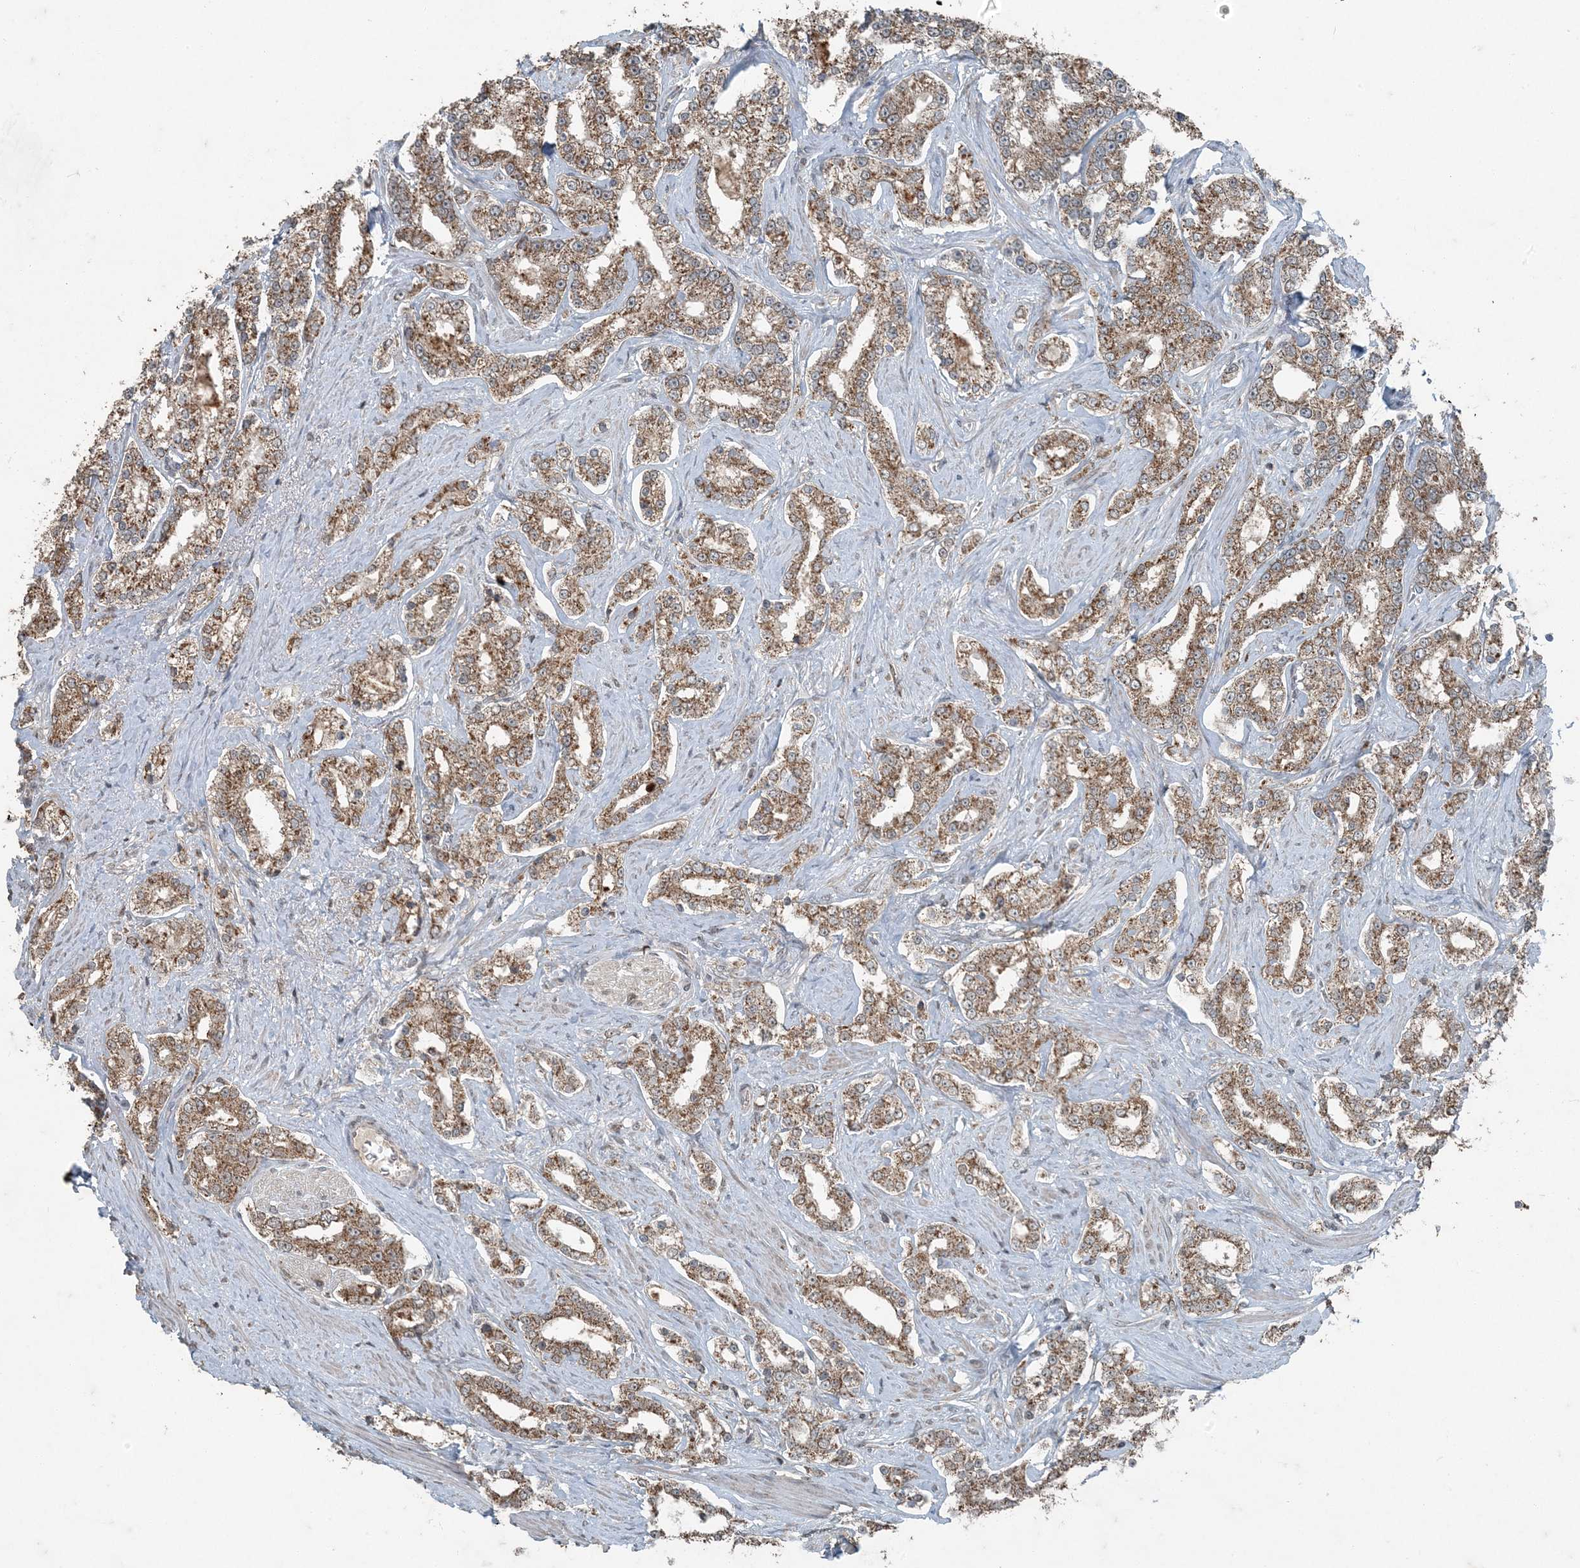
{"staining": {"intensity": "moderate", "quantity": ">75%", "location": "cytoplasmic/membranous"}, "tissue": "prostate cancer", "cell_type": "Tumor cells", "image_type": "cancer", "snomed": [{"axis": "morphology", "description": "Normal tissue, NOS"}, {"axis": "morphology", "description": "Adenocarcinoma, High grade"}, {"axis": "topography", "description": "Prostate"}], "caption": "IHC of prostate high-grade adenocarcinoma demonstrates medium levels of moderate cytoplasmic/membranous expression in about >75% of tumor cells. Using DAB (brown) and hematoxylin (blue) stains, captured at high magnification using brightfield microscopy.", "gene": "GNL1", "patient": {"sex": "male", "age": 83}}